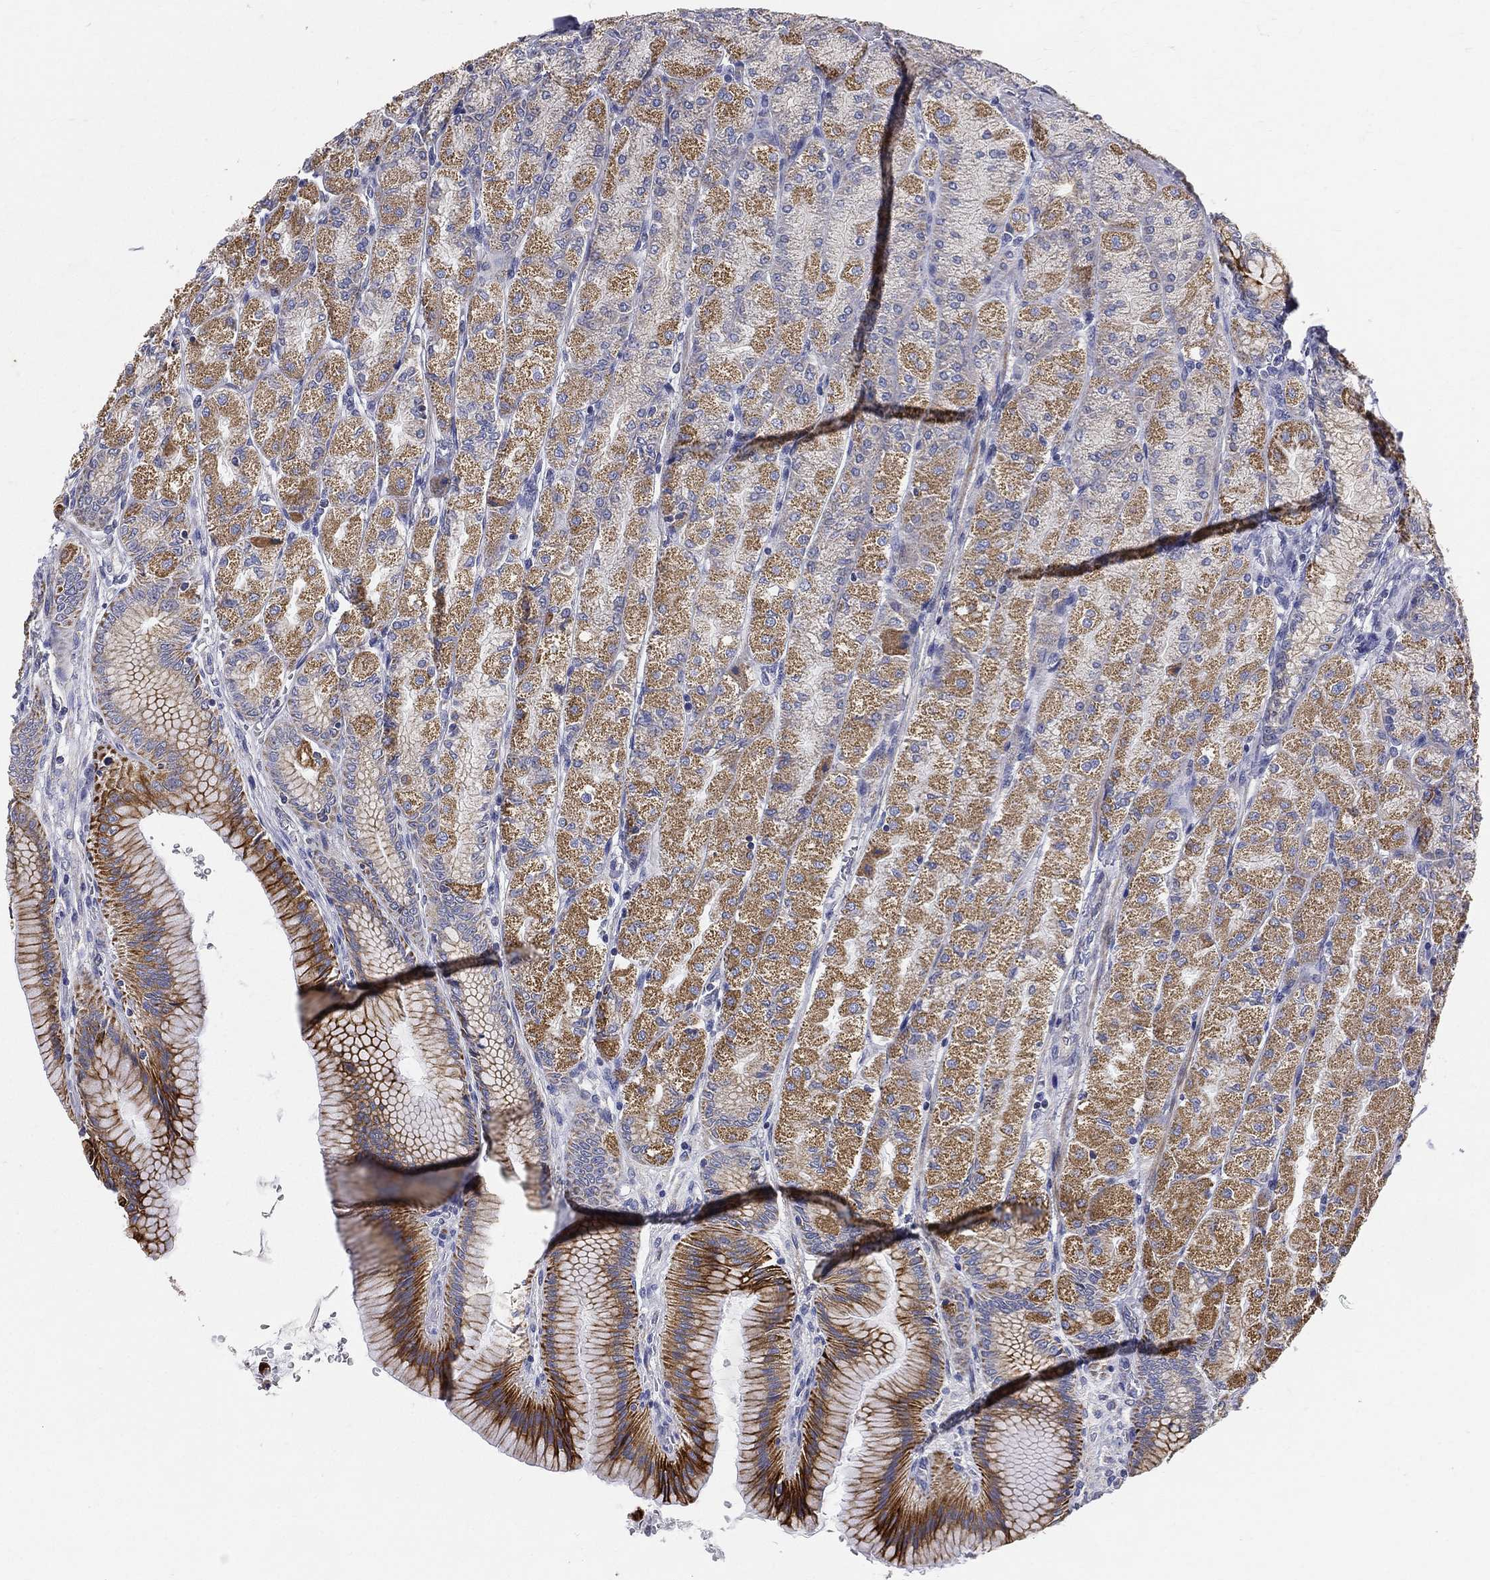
{"staining": {"intensity": "strong", "quantity": "25%-75%", "location": "cytoplasmic/membranous"}, "tissue": "stomach", "cell_type": "Glandular cells", "image_type": "normal", "snomed": [{"axis": "morphology", "description": "Normal tissue, NOS"}, {"axis": "morphology", "description": "Adenocarcinoma, NOS"}, {"axis": "morphology", "description": "Adenocarcinoma, High grade"}, {"axis": "topography", "description": "Stomach, upper"}, {"axis": "topography", "description": "Stomach"}], "caption": "This image demonstrates IHC staining of unremarkable stomach, with high strong cytoplasmic/membranous staining in approximately 25%-75% of glandular cells.", "gene": "PWWP3A", "patient": {"sex": "female", "age": 65}}